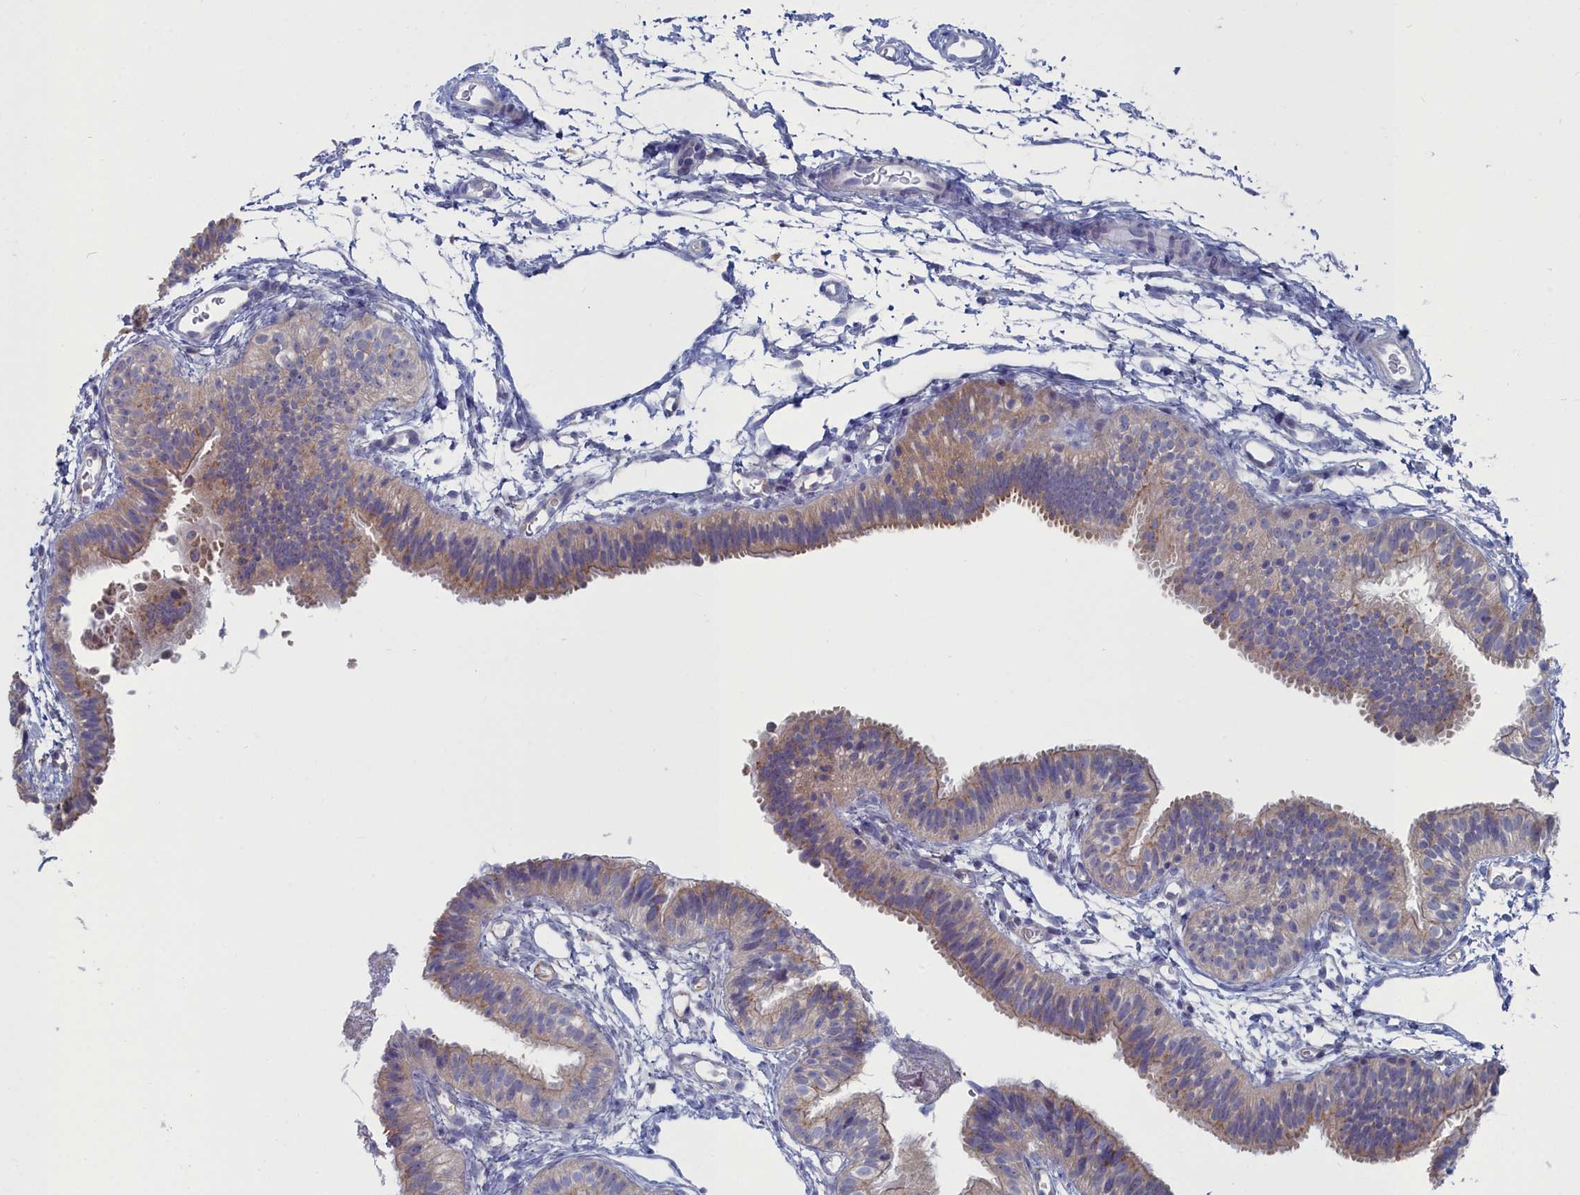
{"staining": {"intensity": "weak", "quantity": "25%-75%", "location": "cytoplasmic/membranous"}, "tissue": "fallopian tube", "cell_type": "Glandular cells", "image_type": "normal", "snomed": [{"axis": "morphology", "description": "Normal tissue, NOS"}, {"axis": "topography", "description": "Fallopian tube"}], "caption": "Fallopian tube stained with IHC shows weak cytoplasmic/membranous positivity in about 25%-75% of glandular cells.", "gene": "CCDC149", "patient": {"sex": "female", "age": 35}}